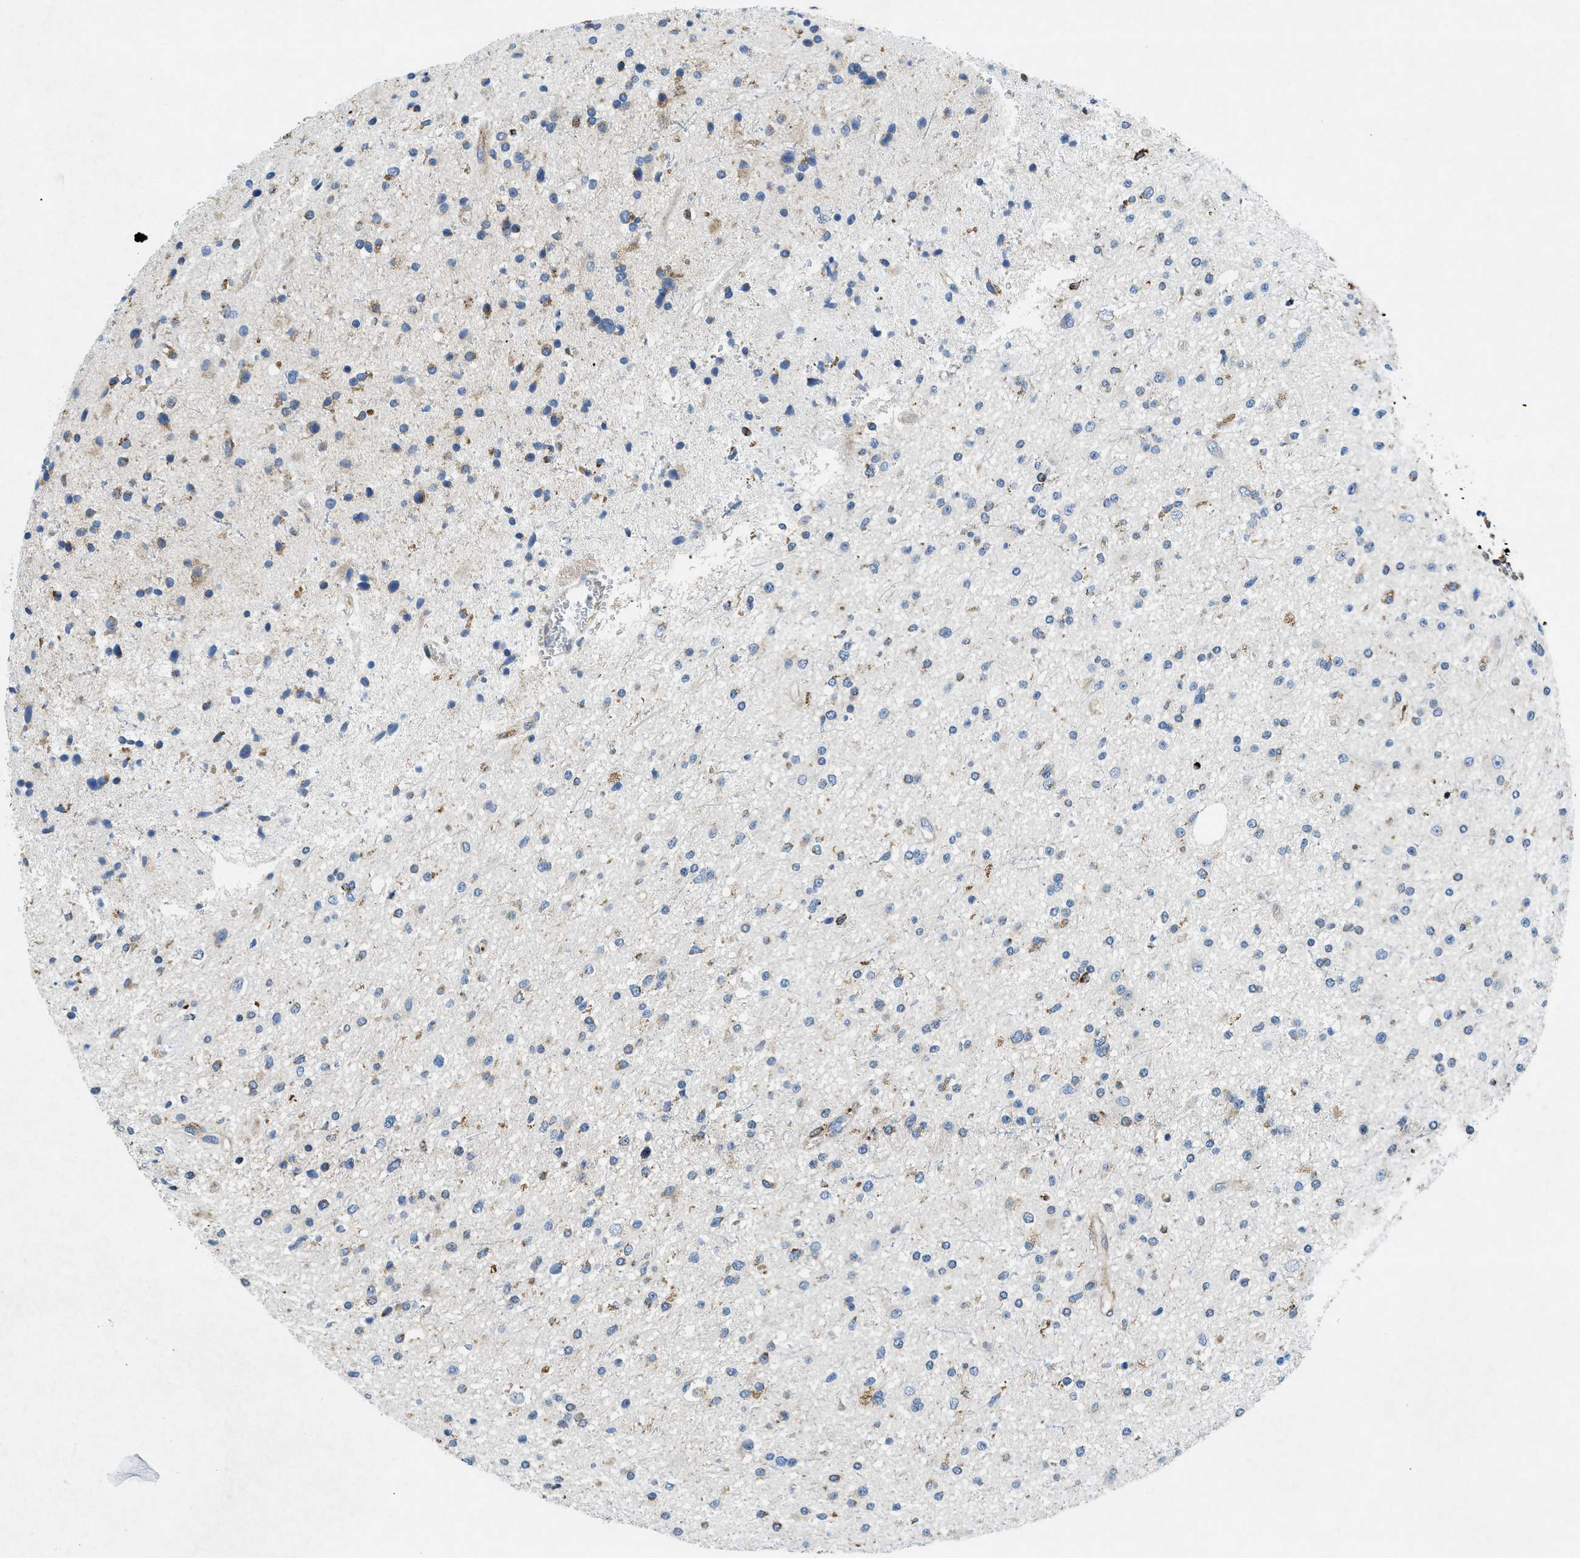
{"staining": {"intensity": "moderate", "quantity": "<25%", "location": "cytoplasmic/membranous"}, "tissue": "glioma", "cell_type": "Tumor cells", "image_type": "cancer", "snomed": [{"axis": "morphology", "description": "Glioma, malignant, High grade"}, {"axis": "topography", "description": "Brain"}], "caption": "Glioma stained with a protein marker shows moderate staining in tumor cells.", "gene": "CSPG4", "patient": {"sex": "male", "age": 33}}